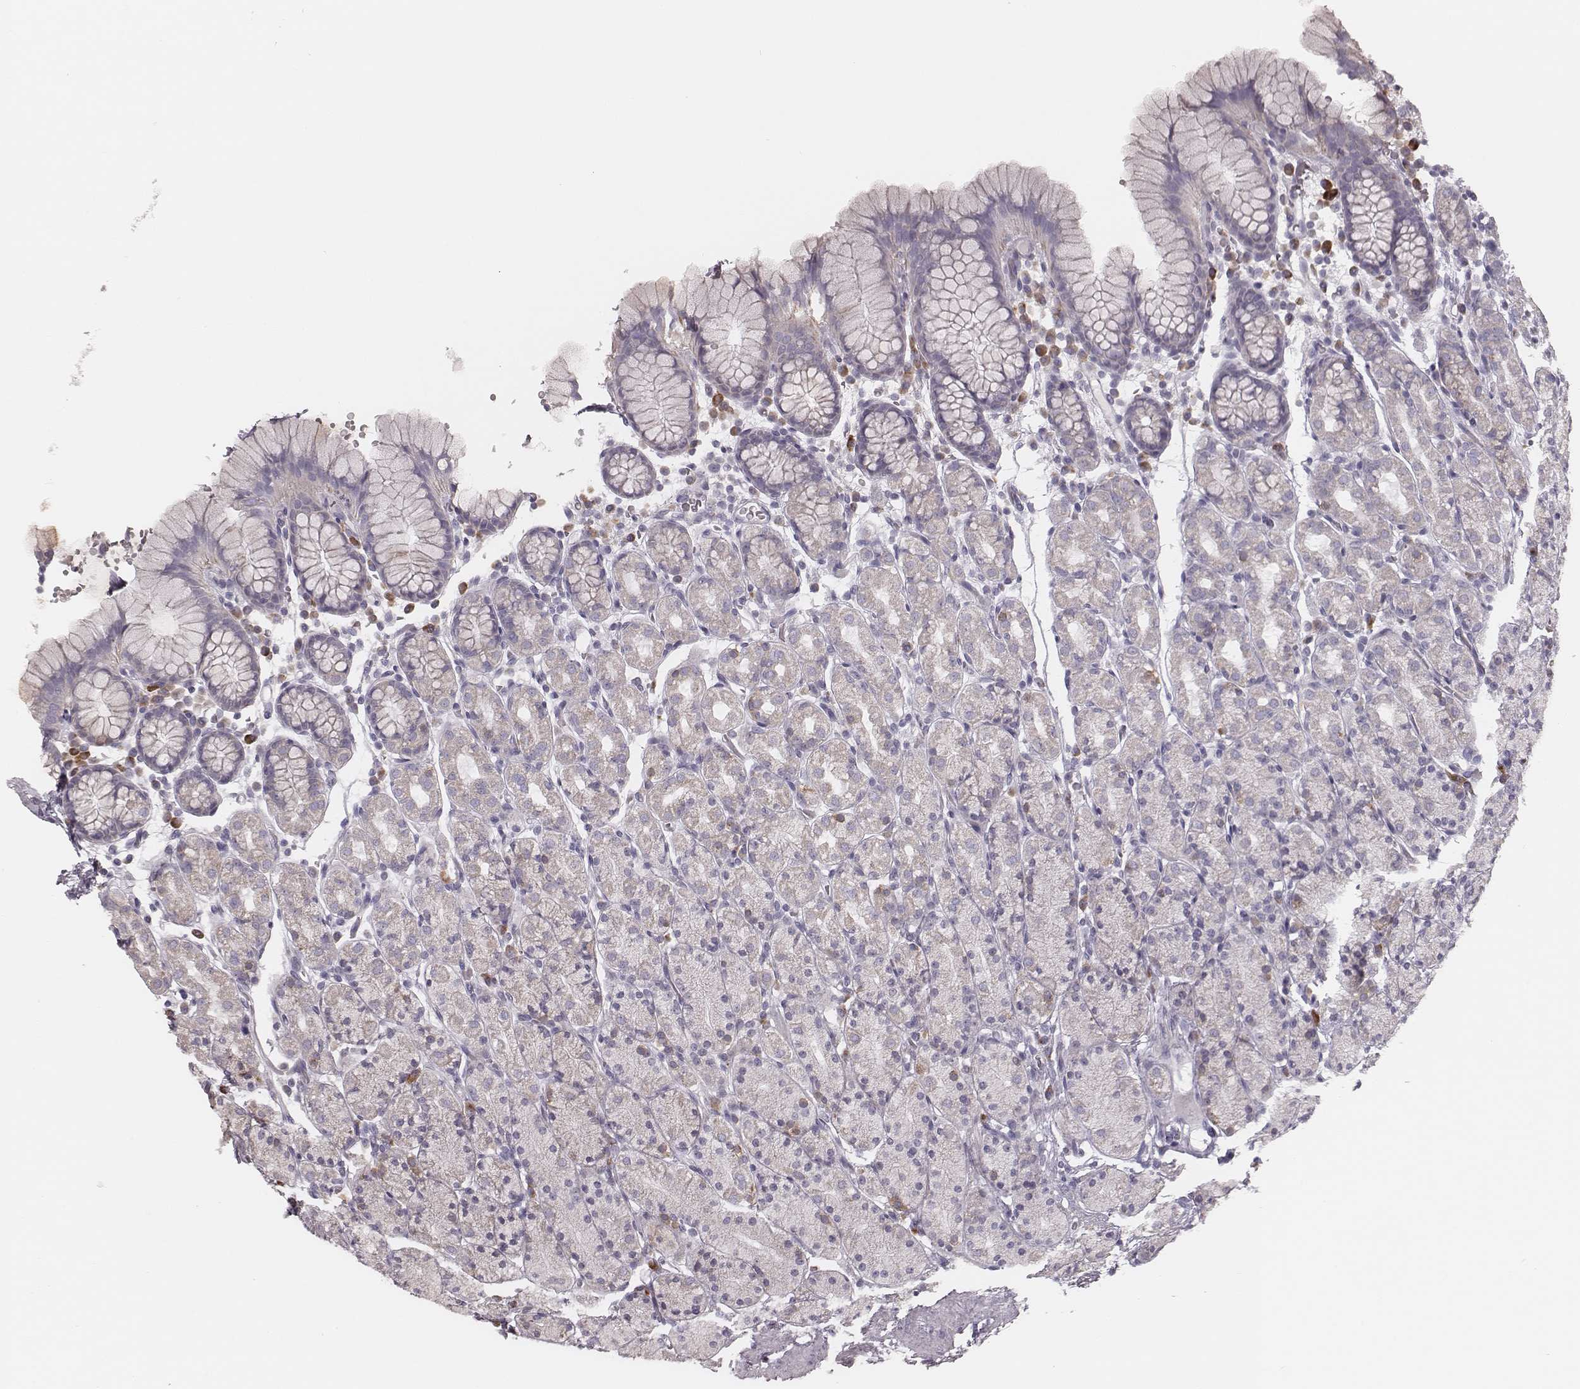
{"staining": {"intensity": "negative", "quantity": "none", "location": "none"}, "tissue": "stomach", "cell_type": "Glandular cells", "image_type": "normal", "snomed": [{"axis": "morphology", "description": "Normal tissue, NOS"}, {"axis": "topography", "description": "Stomach, upper"}, {"axis": "topography", "description": "Stomach"}], "caption": "There is no significant staining in glandular cells of stomach. (Immunohistochemistry, brightfield microscopy, high magnification).", "gene": "KIF5C", "patient": {"sex": "male", "age": 62}}